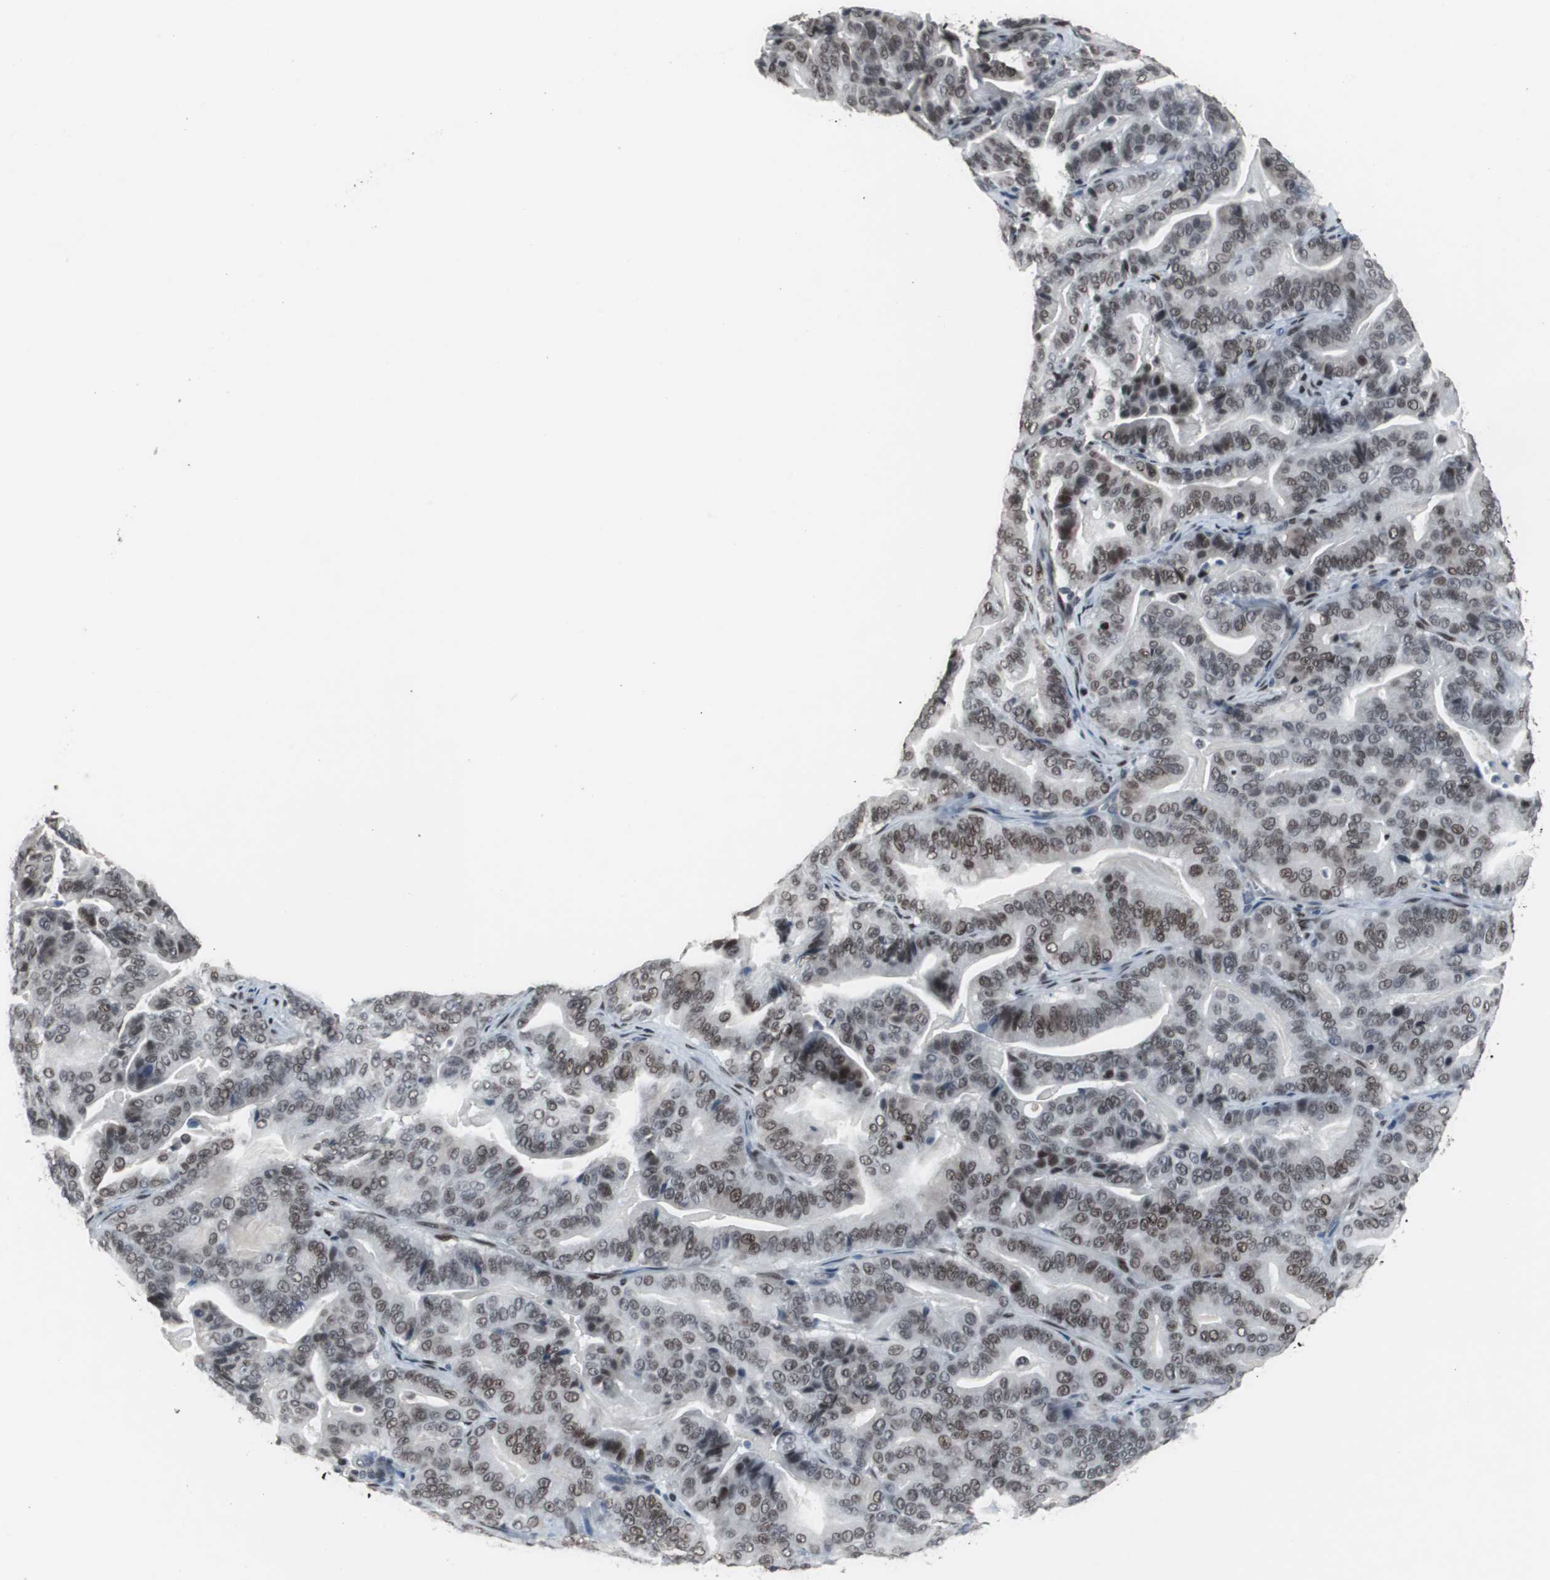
{"staining": {"intensity": "moderate", "quantity": ">75%", "location": "nuclear"}, "tissue": "pancreatic cancer", "cell_type": "Tumor cells", "image_type": "cancer", "snomed": [{"axis": "morphology", "description": "Adenocarcinoma, NOS"}, {"axis": "topography", "description": "Pancreas"}], "caption": "The micrograph shows immunohistochemical staining of pancreatic cancer. There is moderate nuclear staining is appreciated in about >75% of tumor cells.", "gene": "FOXP4", "patient": {"sex": "male", "age": 63}}